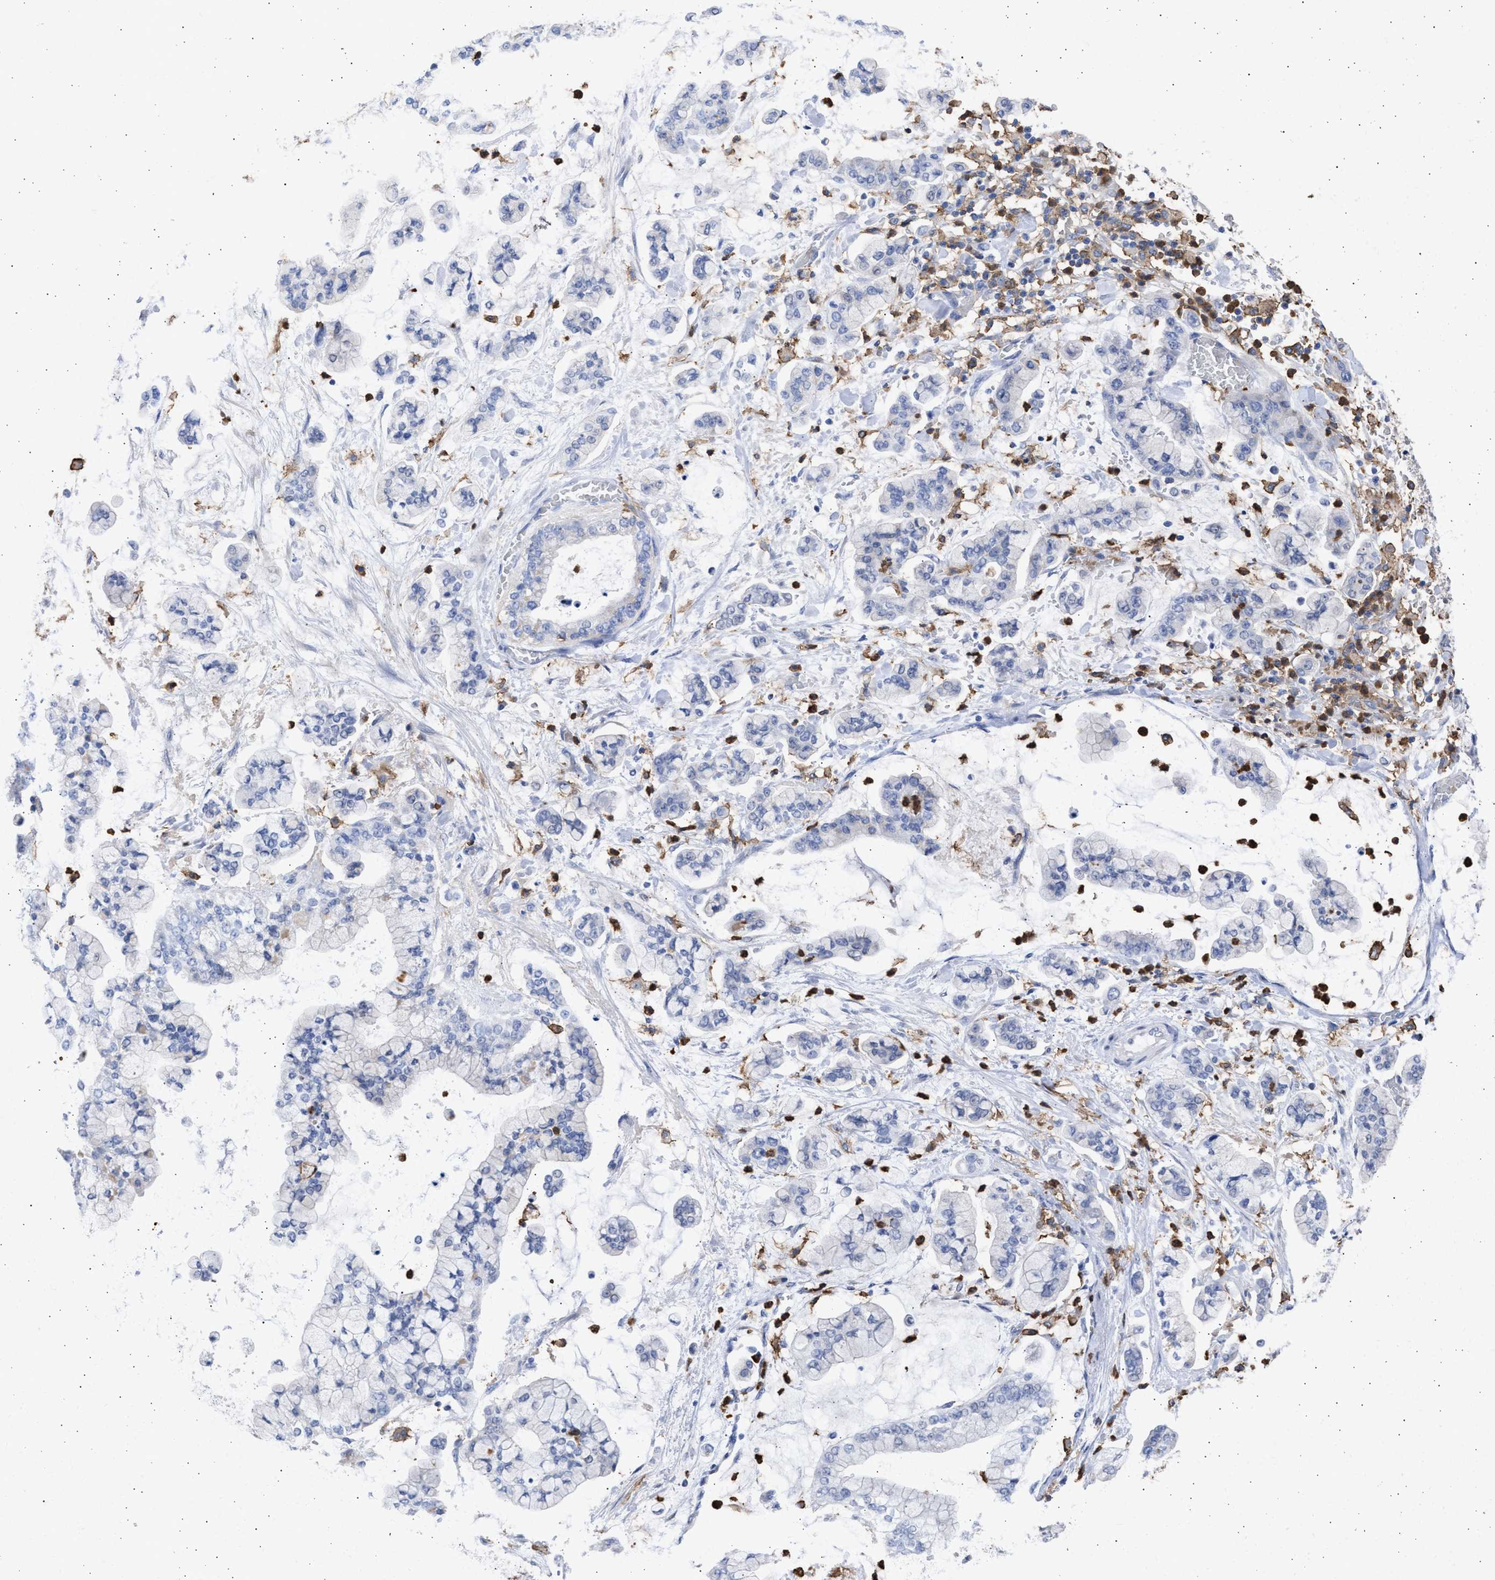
{"staining": {"intensity": "negative", "quantity": "none", "location": "none"}, "tissue": "stomach cancer", "cell_type": "Tumor cells", "image_type": "cancer", "snomed": [{"axis": "morphology", "description": "Normal tissue, NOS"}, {"axis": "morphology", "description": "Adenocarcinoma, NOS"}, {"axis": "topography", "description": "Stomach, upper"}, {"axis": "topography", "description": "Stomach"}], "caption": "High power microscopy photomicrograph of an immunohistochemistry (IHC) micrograph of stomach cancer, revealing no significant staining in tumor cells.", "gene": "FCER1A", "patient": {"sex": "male", "age": 76}}